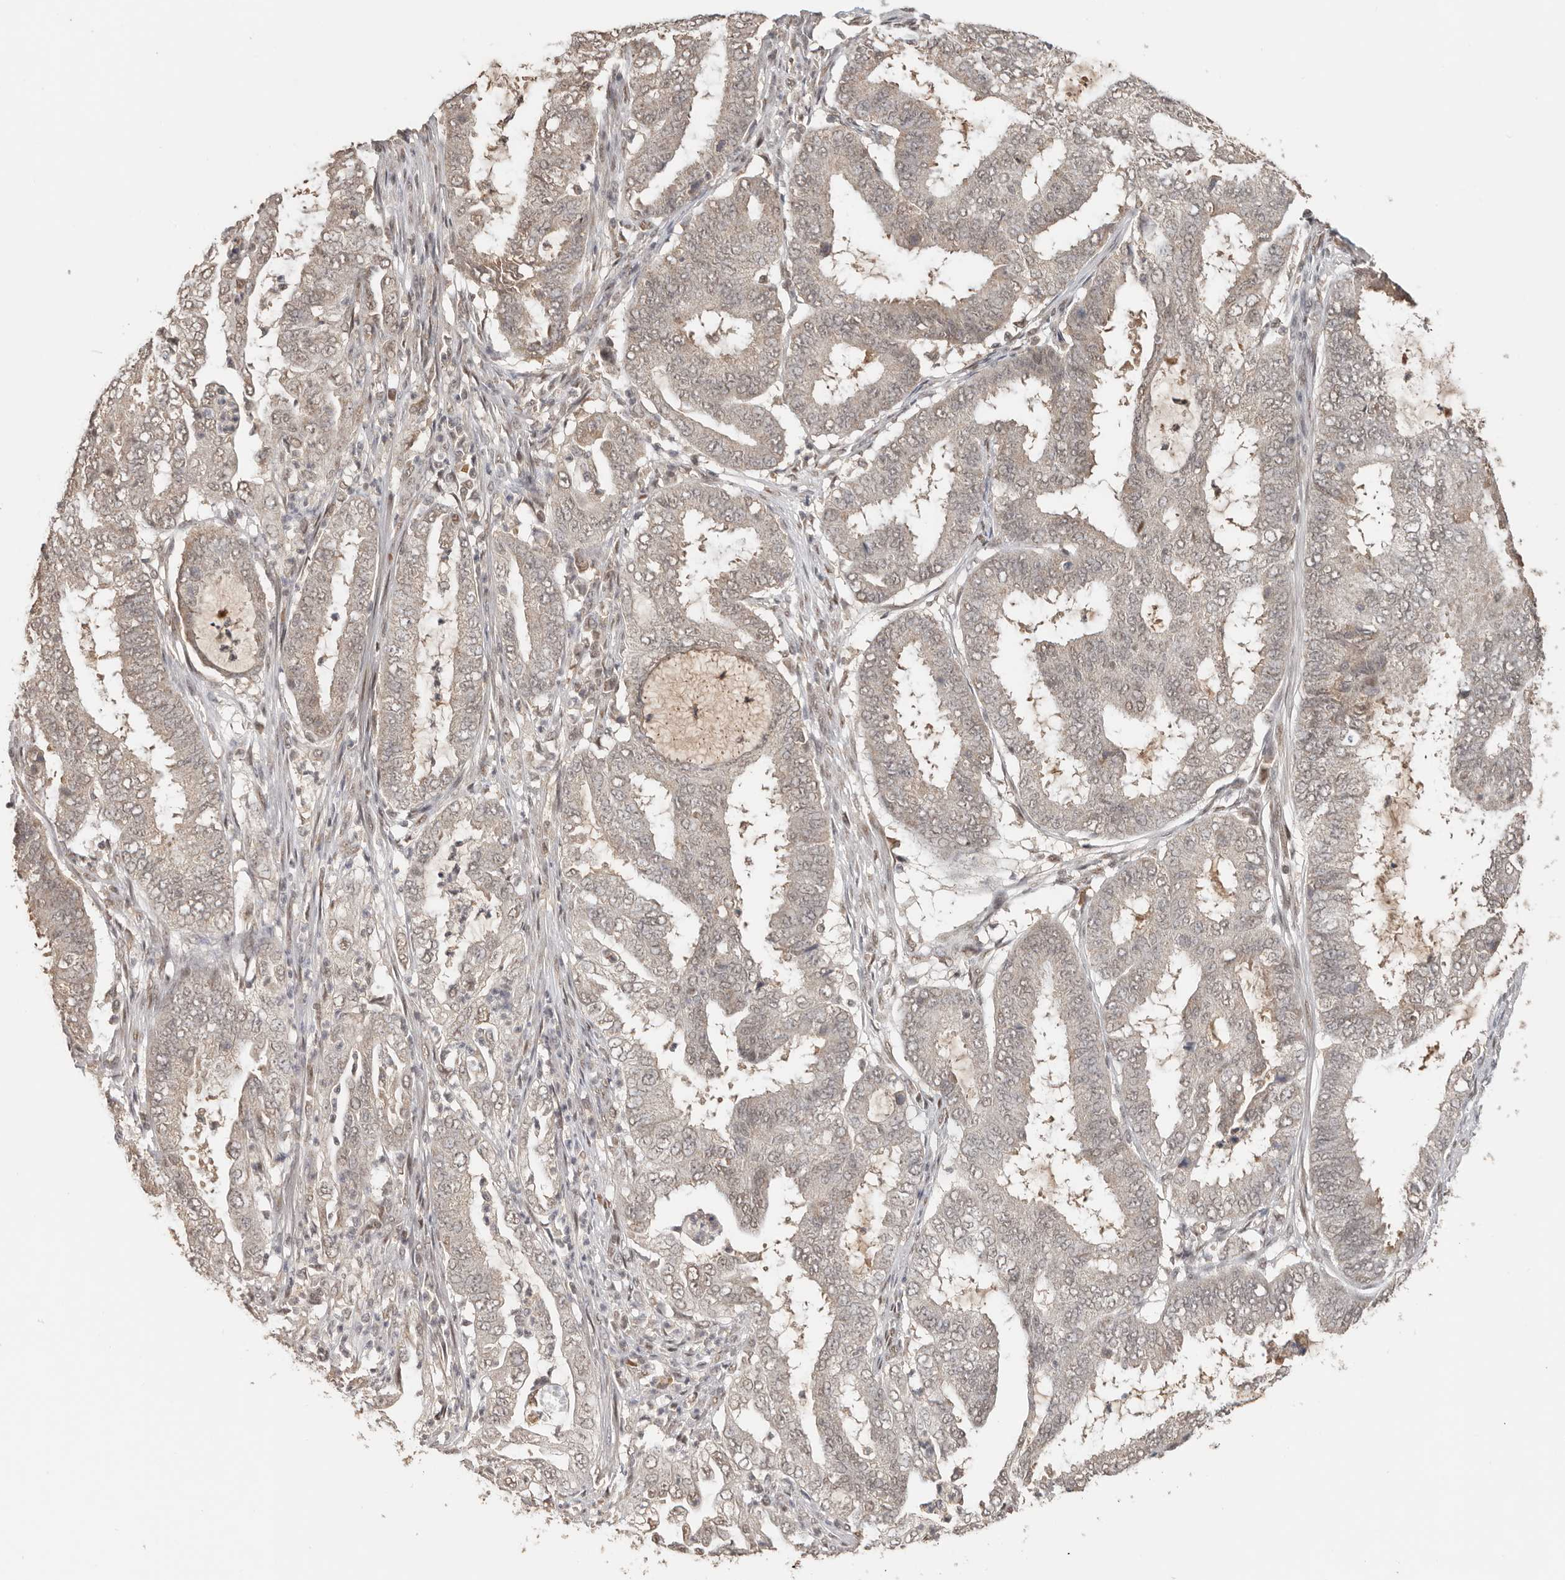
{"staining": {"intensity": "weak", "quantity": "<25%", "location": "cytoplasmic/membranous,nuclear"}, "tissue": "endometrial cancer", "cell_type": "Tumor cells", "image_type": "cancer", "snomed": [{"axis": "morphology", "description": "Adenocarcinoma, NOS"}, {"axis": "topography", "description": "Endometrium"}], "caption": "A histopathology image of human adenocarcinoma (endometrial) is negative for staining in tumor cells.", "gene": "SEC14L1", "patient": {"sex": "female", "age": 51}}